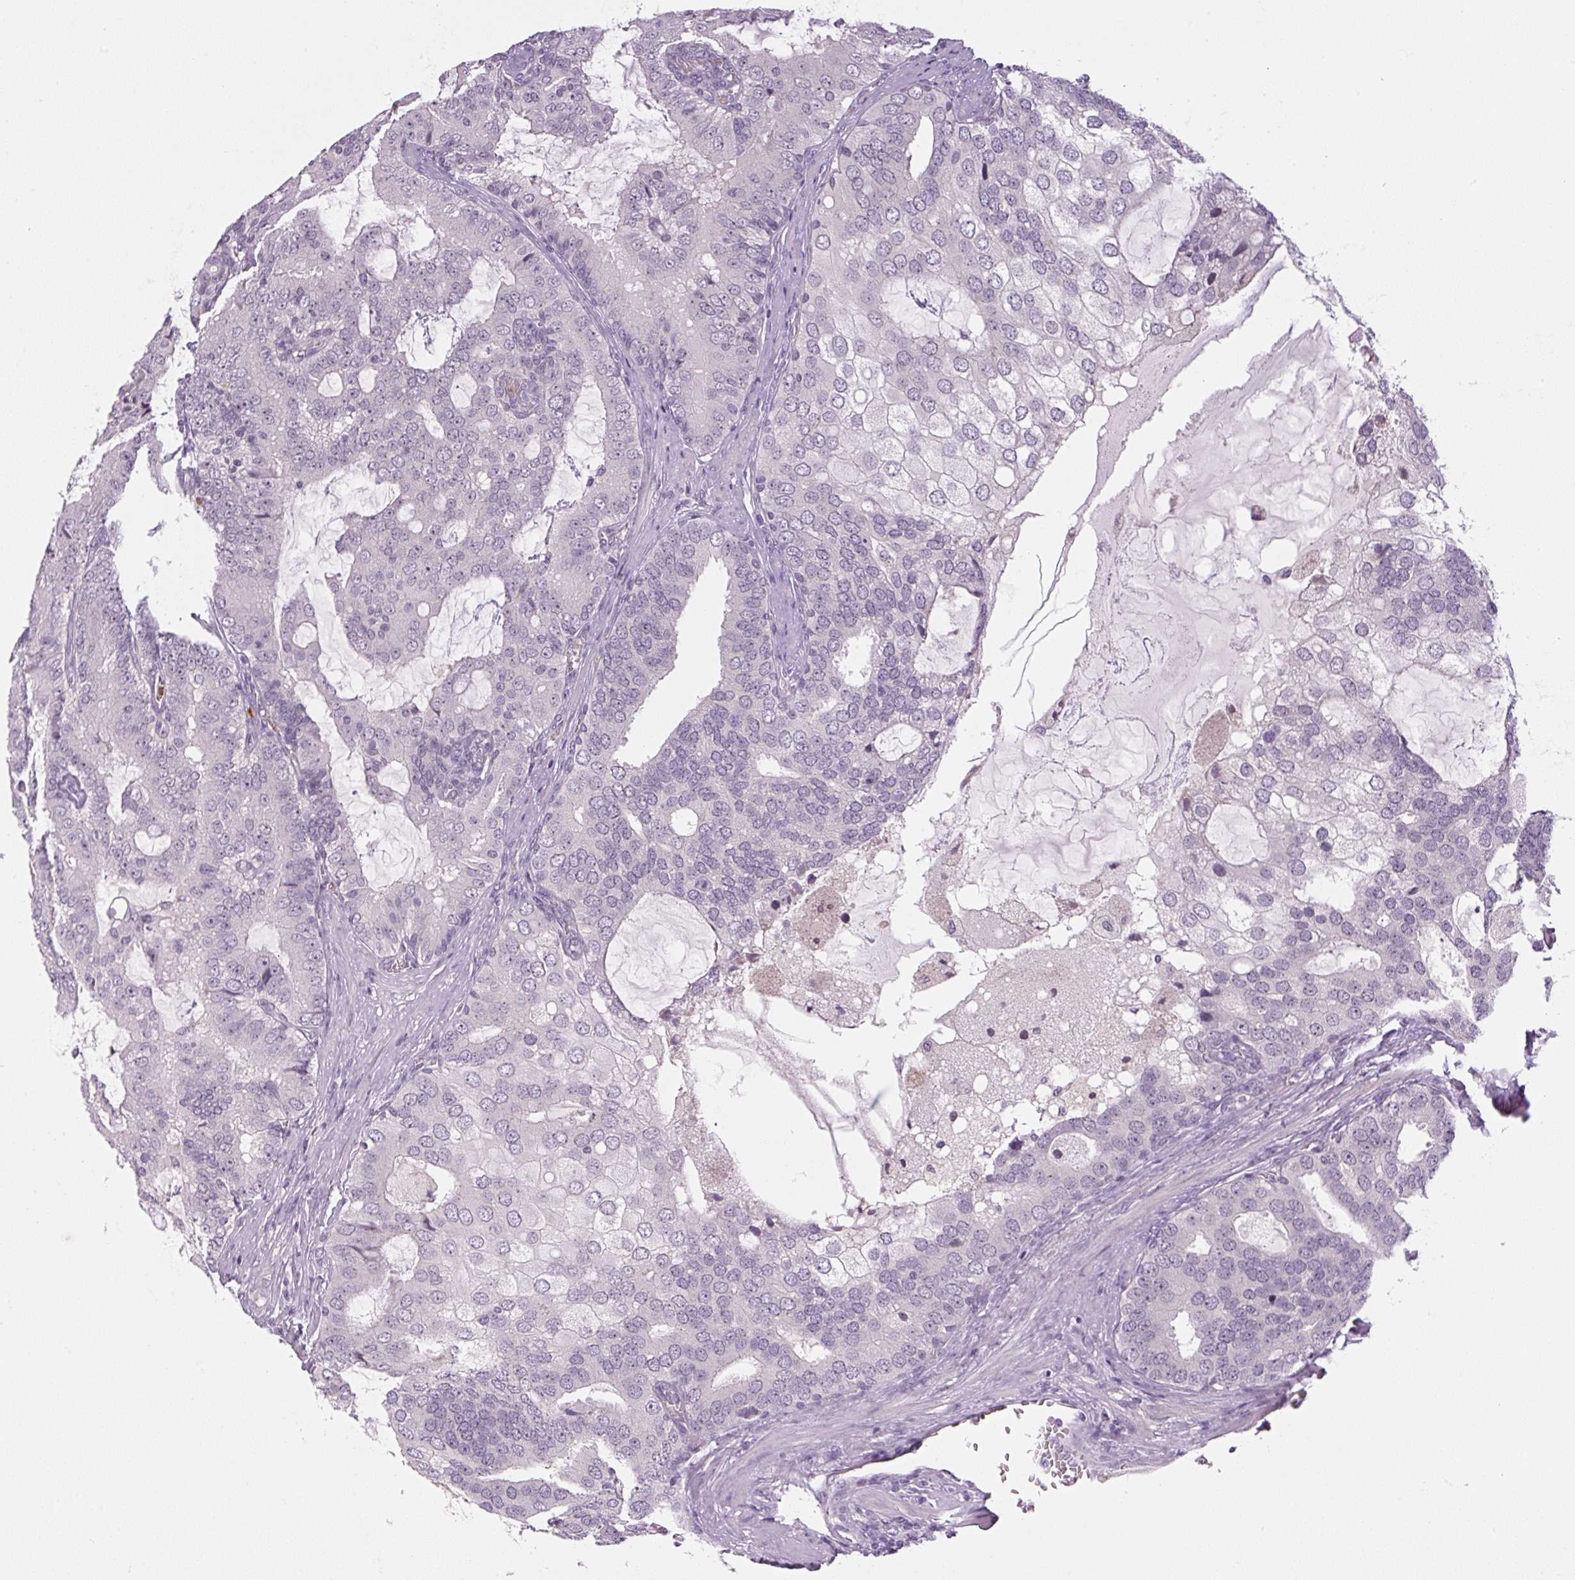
{"staining": {"intensity": "negative", "quantity": "none", "location": "none"}, "tissue": "prostate cancer", "cell_type": "Tumor cells", "image_type": "cancer", "snomed": [{"axis": "morphology", "description": "Adenocarcinoma, High grade"}, {"axis": "topography", "description": "Prostate"}], "caption": "Prostate cancer (adenocarcinoma (high-grade)) stained for a protein using immunohistochemistry (IHC) displays no staining tumor cells.", "gene": "SGF29", "patient": {"sex": "male", "age": 55}}